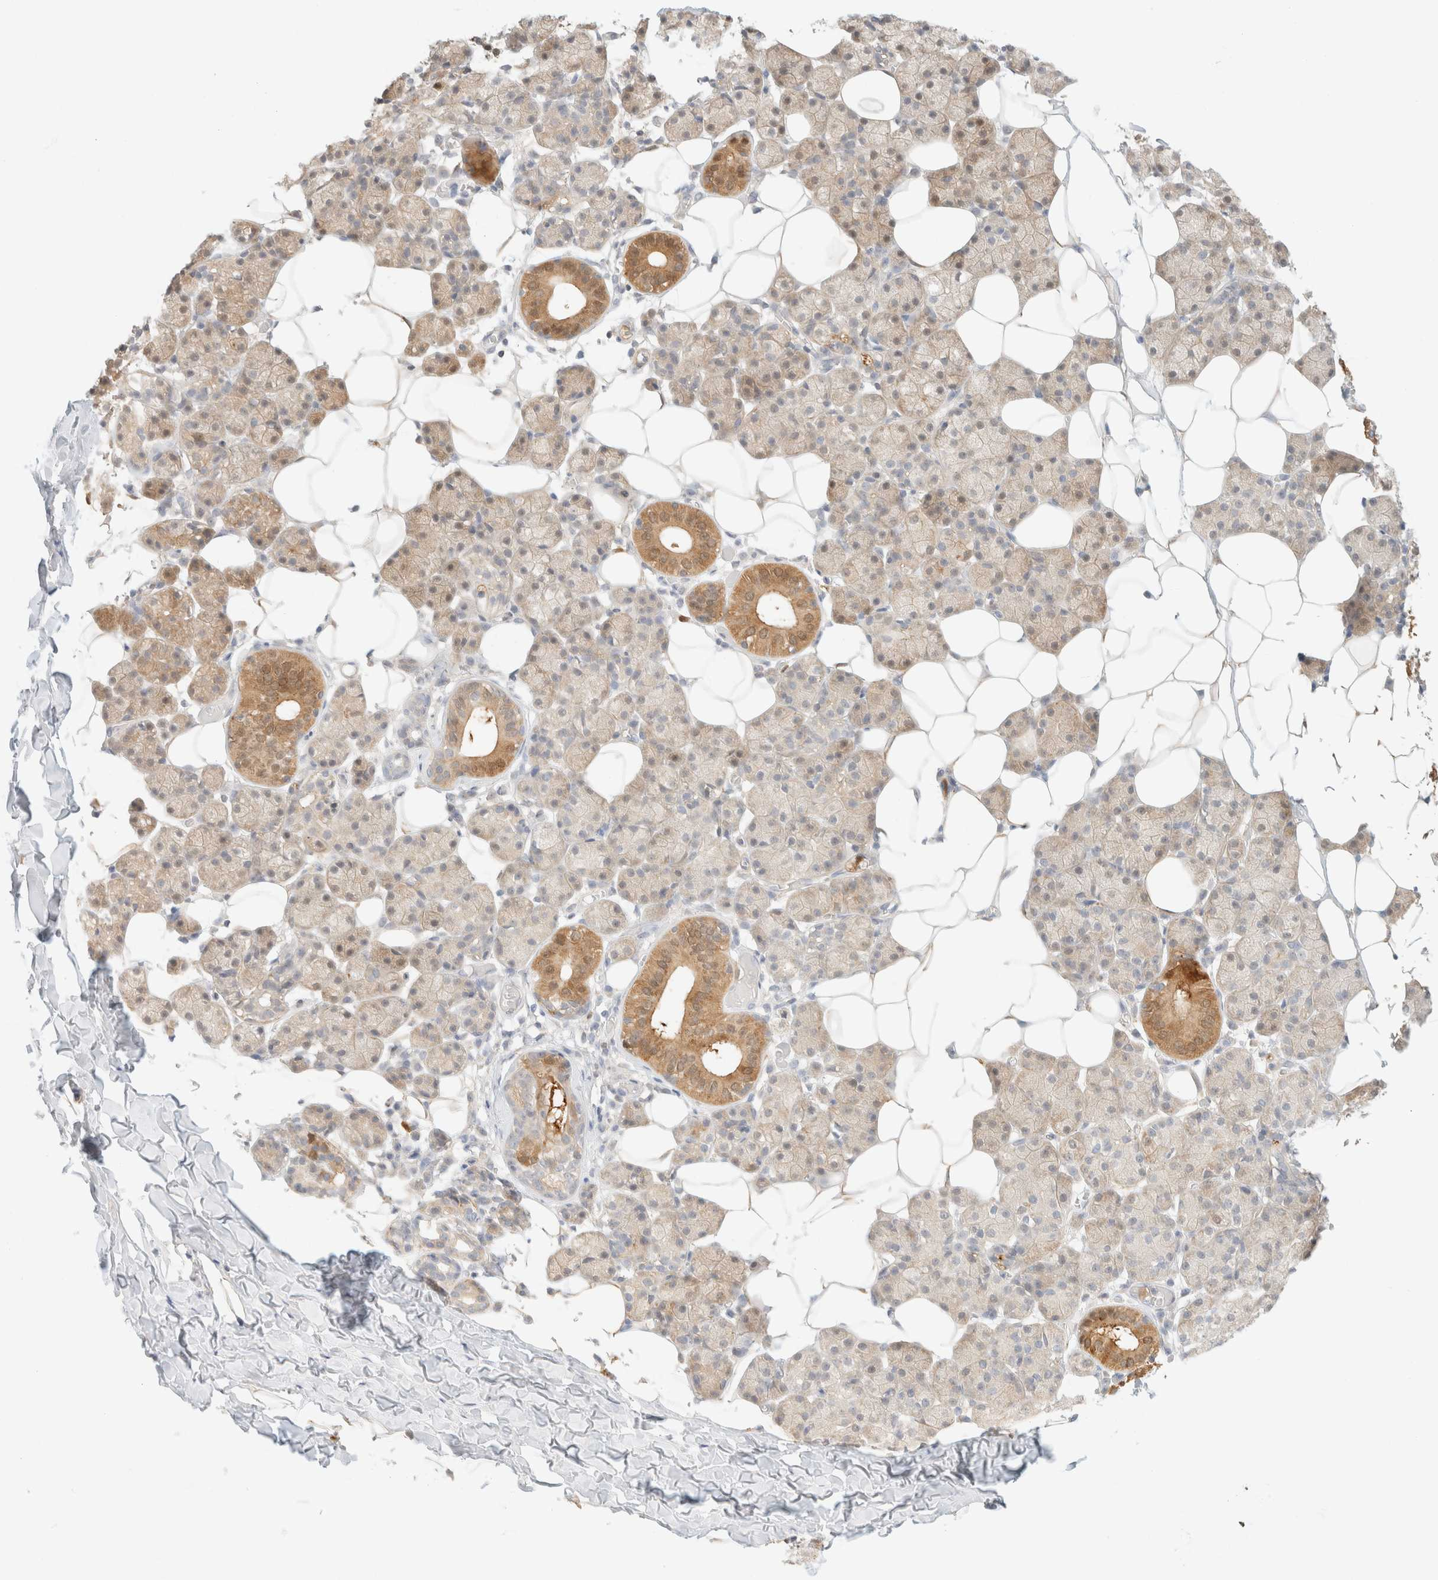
{"staining": {"intensity": "moderate", "quantity": "<25%", "location": "cytoplasmic/membranous,nuclear"}, "tissue": "salivary gland", "cell_type": "Glandular cells", "image_type": "normal", "snomed": [{"axis": "morphology", "description": "Normal tissue, NOS"}, {"axis": "topography", "description": "Salivary gland"}], "caption": "Protein expression analysis of normal human salivary gland reveals moderate cytoplasmic/membranous,nuclear positivity in about <25% of glandular cells.", "gene": "GPI", "patient": {"sex": "female", "age": 33}}